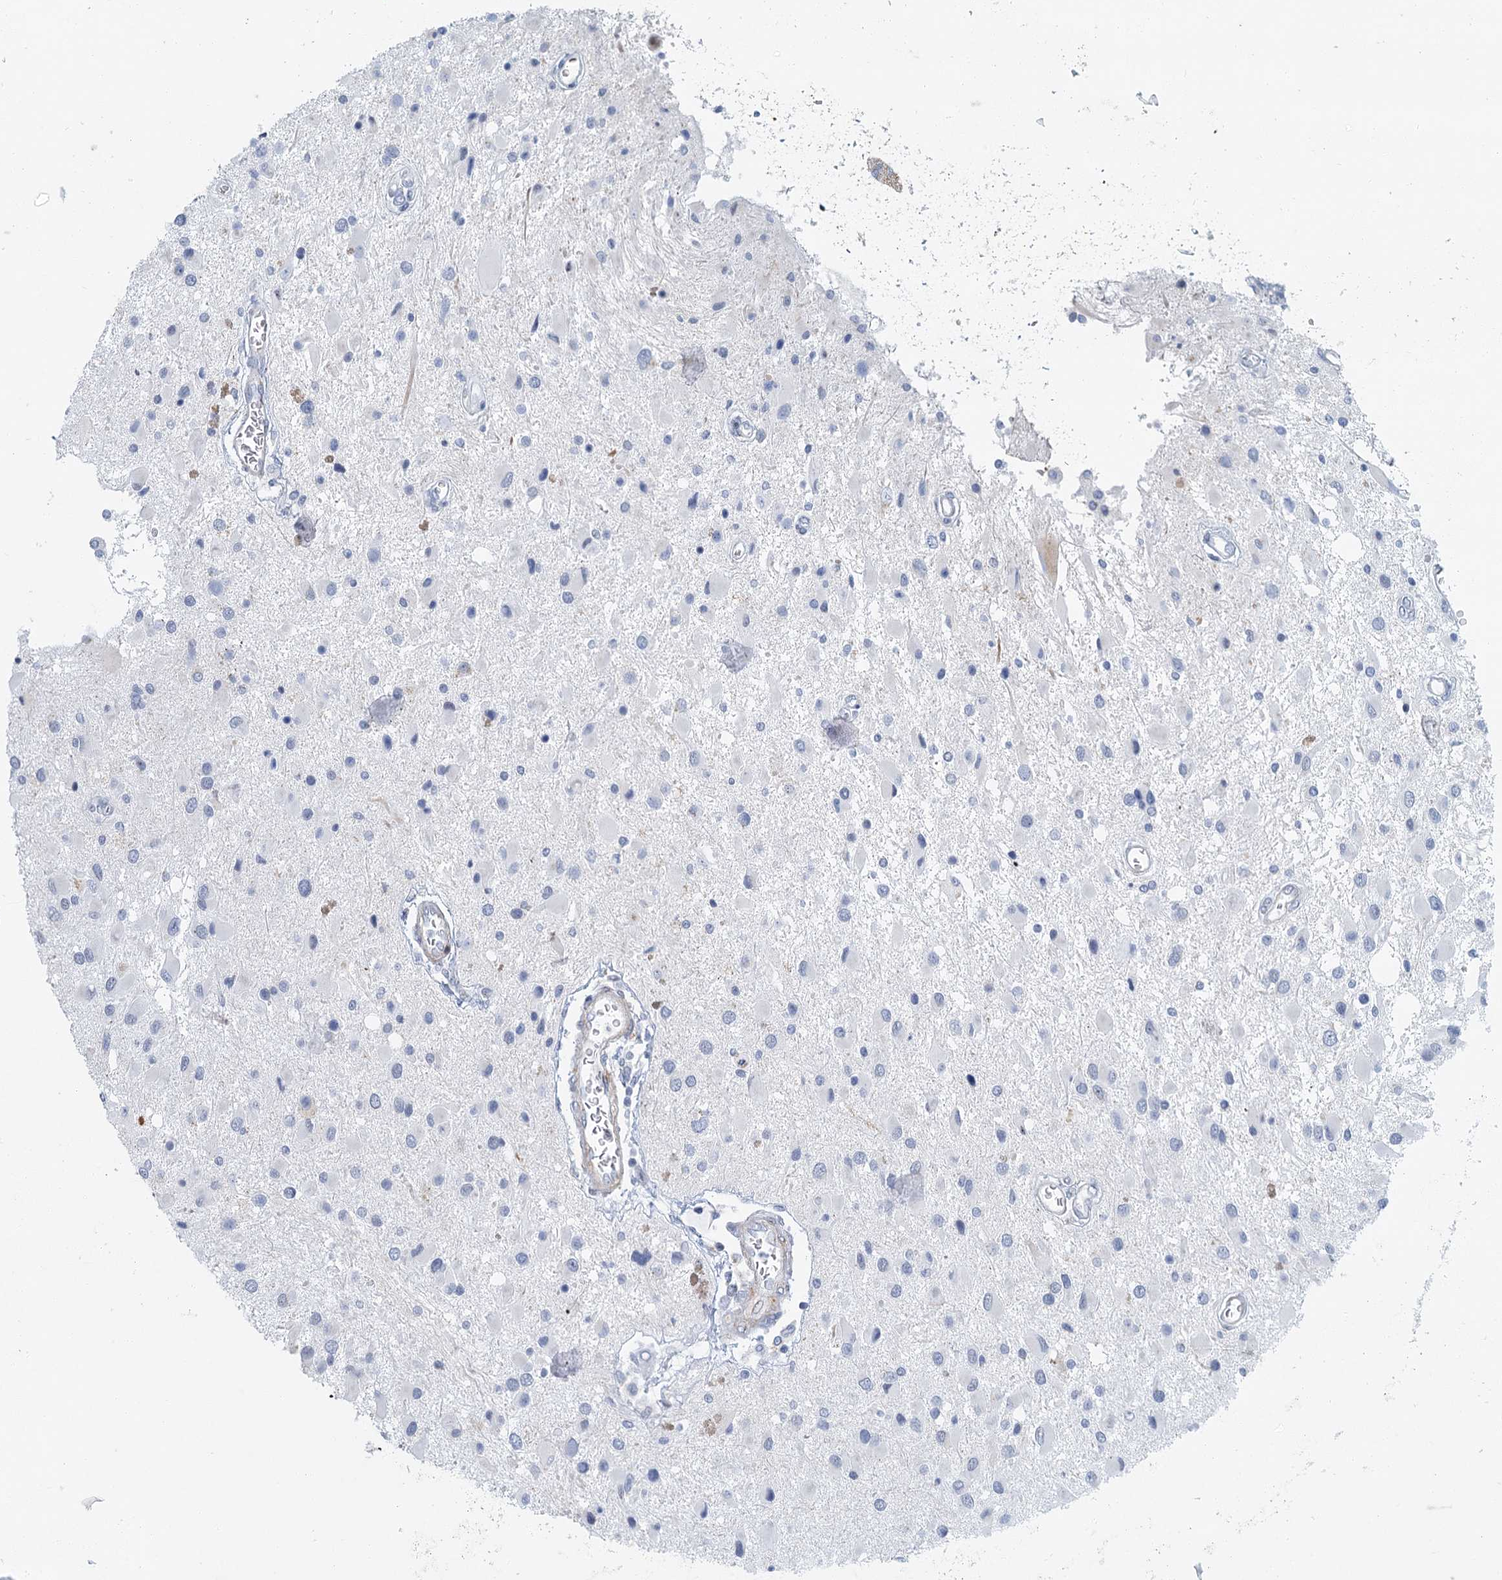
{"staining": {"intensity": "negative", "quantity": "none", "location": "none"}, "tissue": "glioma", "cell_type": "Tumor cells", "image_type": "cancer", "snomed": [{"axis": "morphology", "description": "Glioma, malignant, High grade"}, {"axis": "topography", "description": "Brain"}], "caption": "Tumor cells are negative for brown protein staining in glioma.", "gene": "ZNF527", "patient": {"sex": "male", "age": 53}}